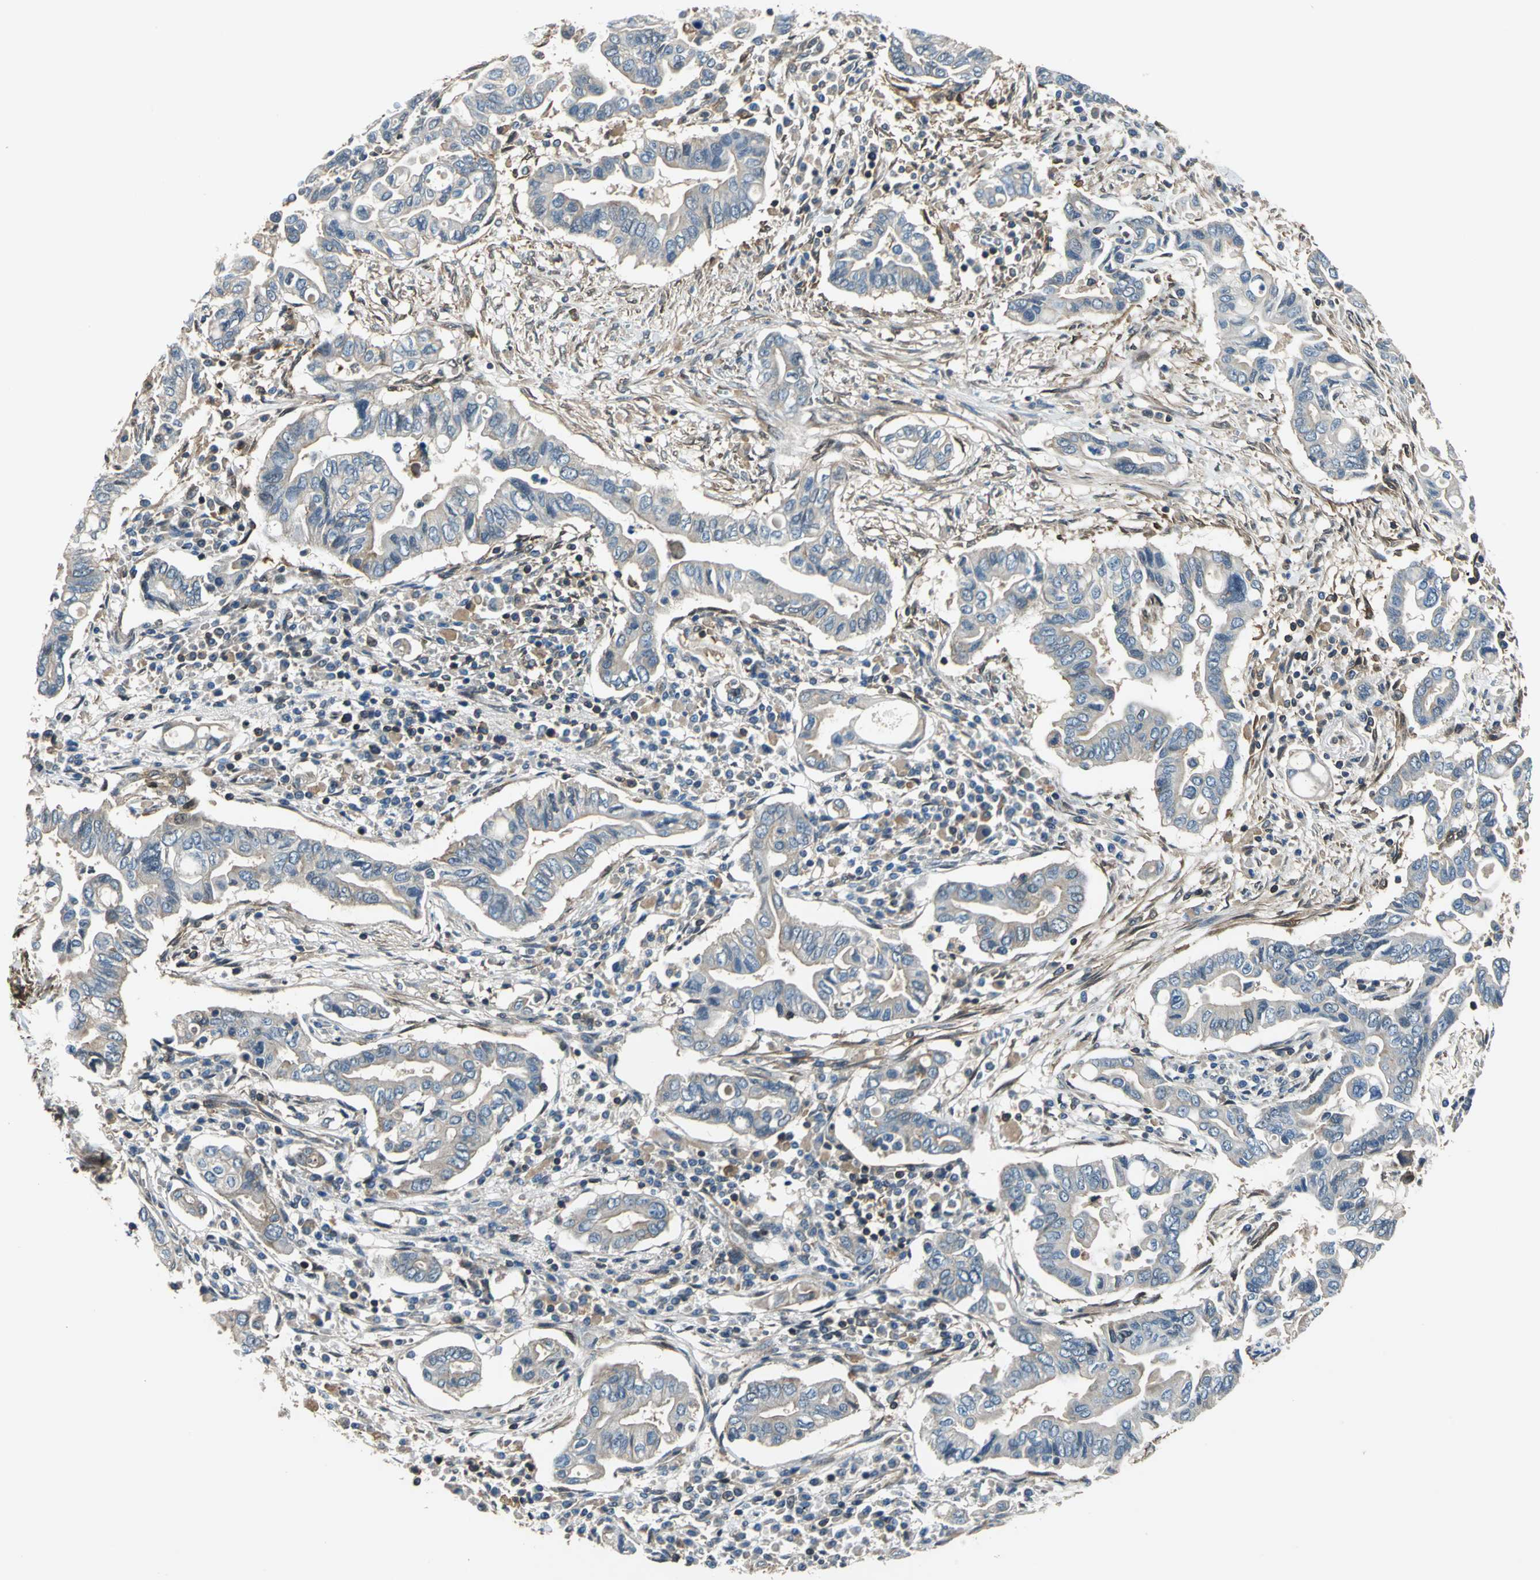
{"staining": {"intensity": "moderate", "quantity": "<25%", "location": "cytoplasmic/membranous"}, "tissue": "pancreatic cancer", "cell_type": "Tumor cells", "image_type": "cancer", "snomed": [{"axis": "morphology", "description": "Adenocarcinoma, NOS"}, {"axis": "topography", "description": "Pancreas"}], "caption": "This image exhibits immunohistochemistry (IHC) staining of human pancreatic adenocarcinoma, with low moderate cytoplasmic/membranous staining in about <25% of tumor cells.", "gene": "PARVA", "patient": {"sex": "female", "age": 57}}